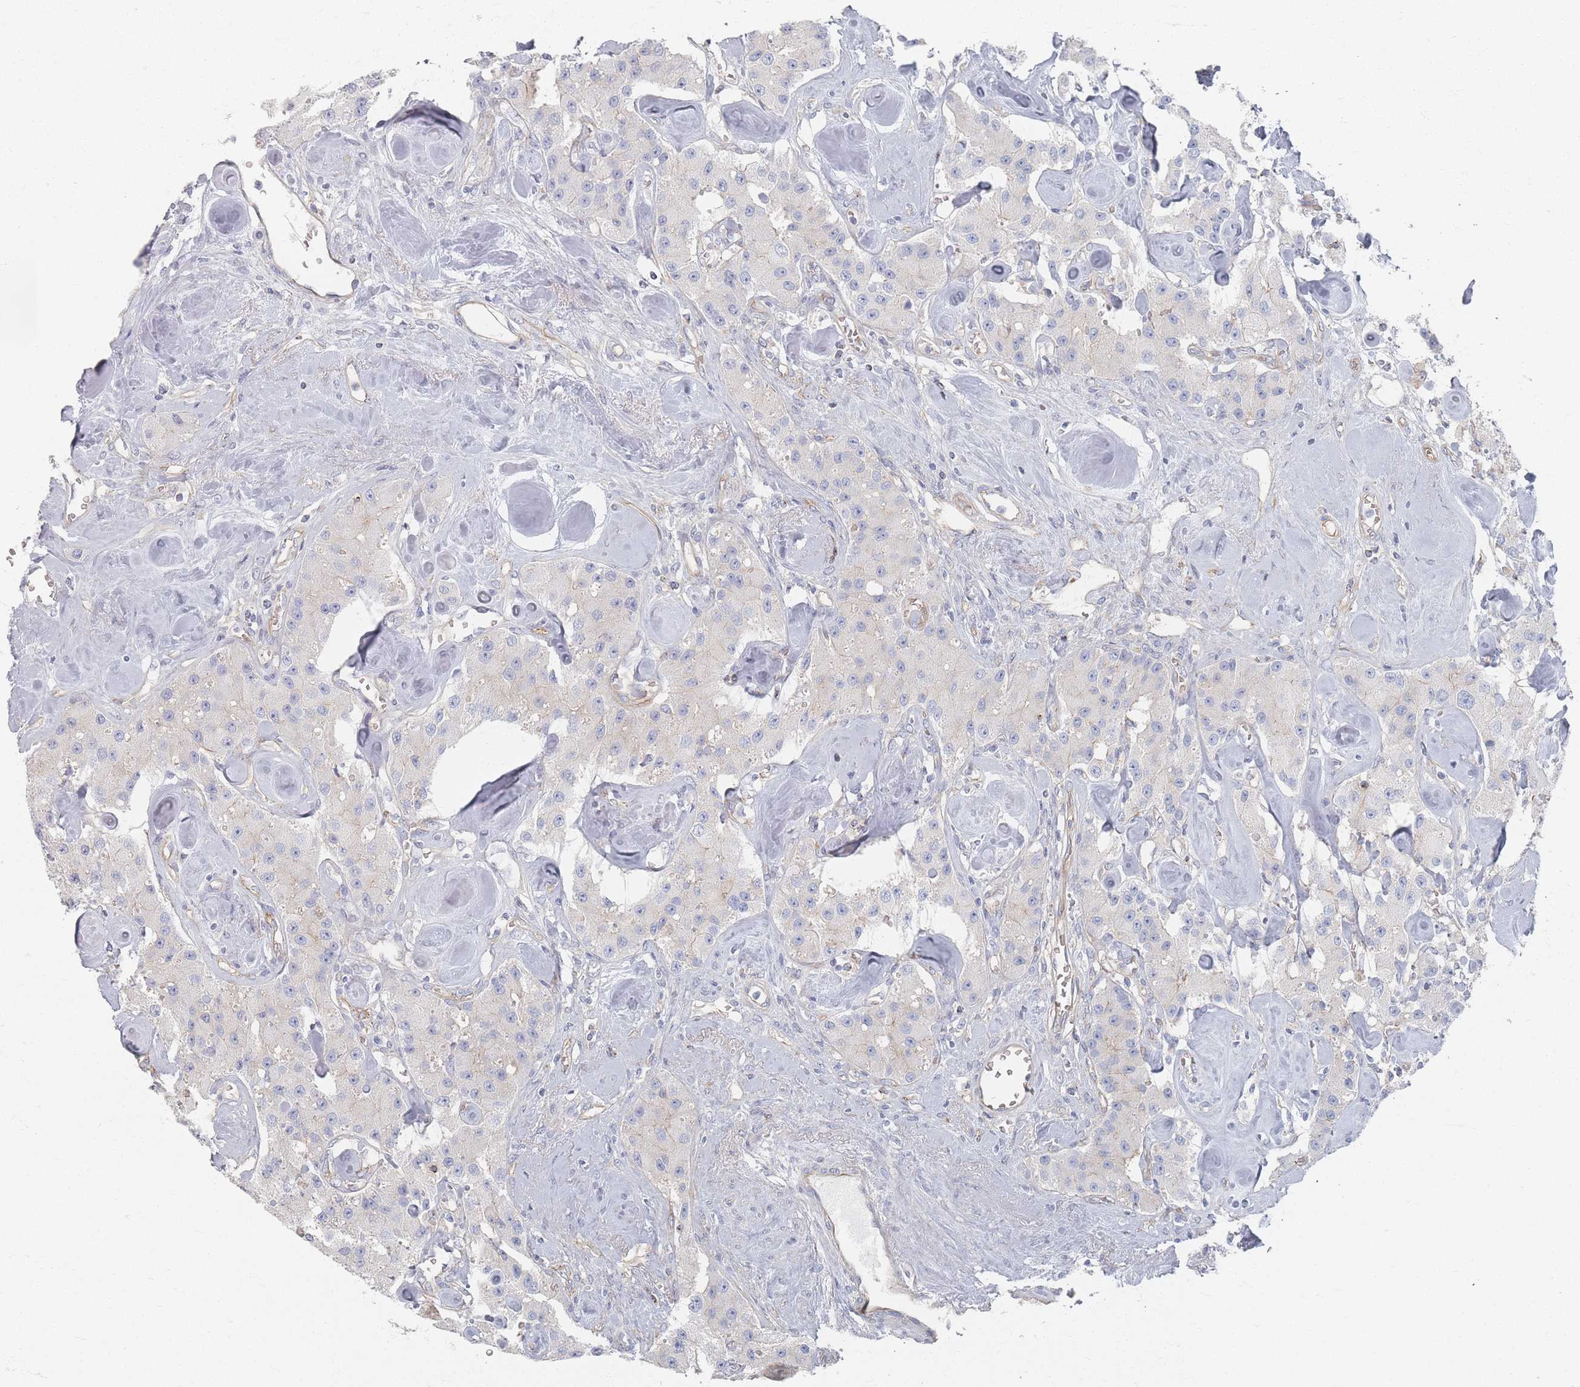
{"staining": {"intensity": "negative", "quantity": "none", "location": "none"}, "tissue": "carcinoid", "cell_type": "Tumor cells", "image_type": "cancer", "snomed": [{"axis": "morphology", "description": "Carcinoid, malignant, NOS"}, {"axis": "topography", "description": "Pancreas"}], "caption": "Tumor cells show no significant staining in carcinoid. (Brightfield microscopy of DAB (3,3'-diaminobenzidine) IHC at high magnification).", "gene": "GNB1", "patient": {"sex": "male", "age": 41}}